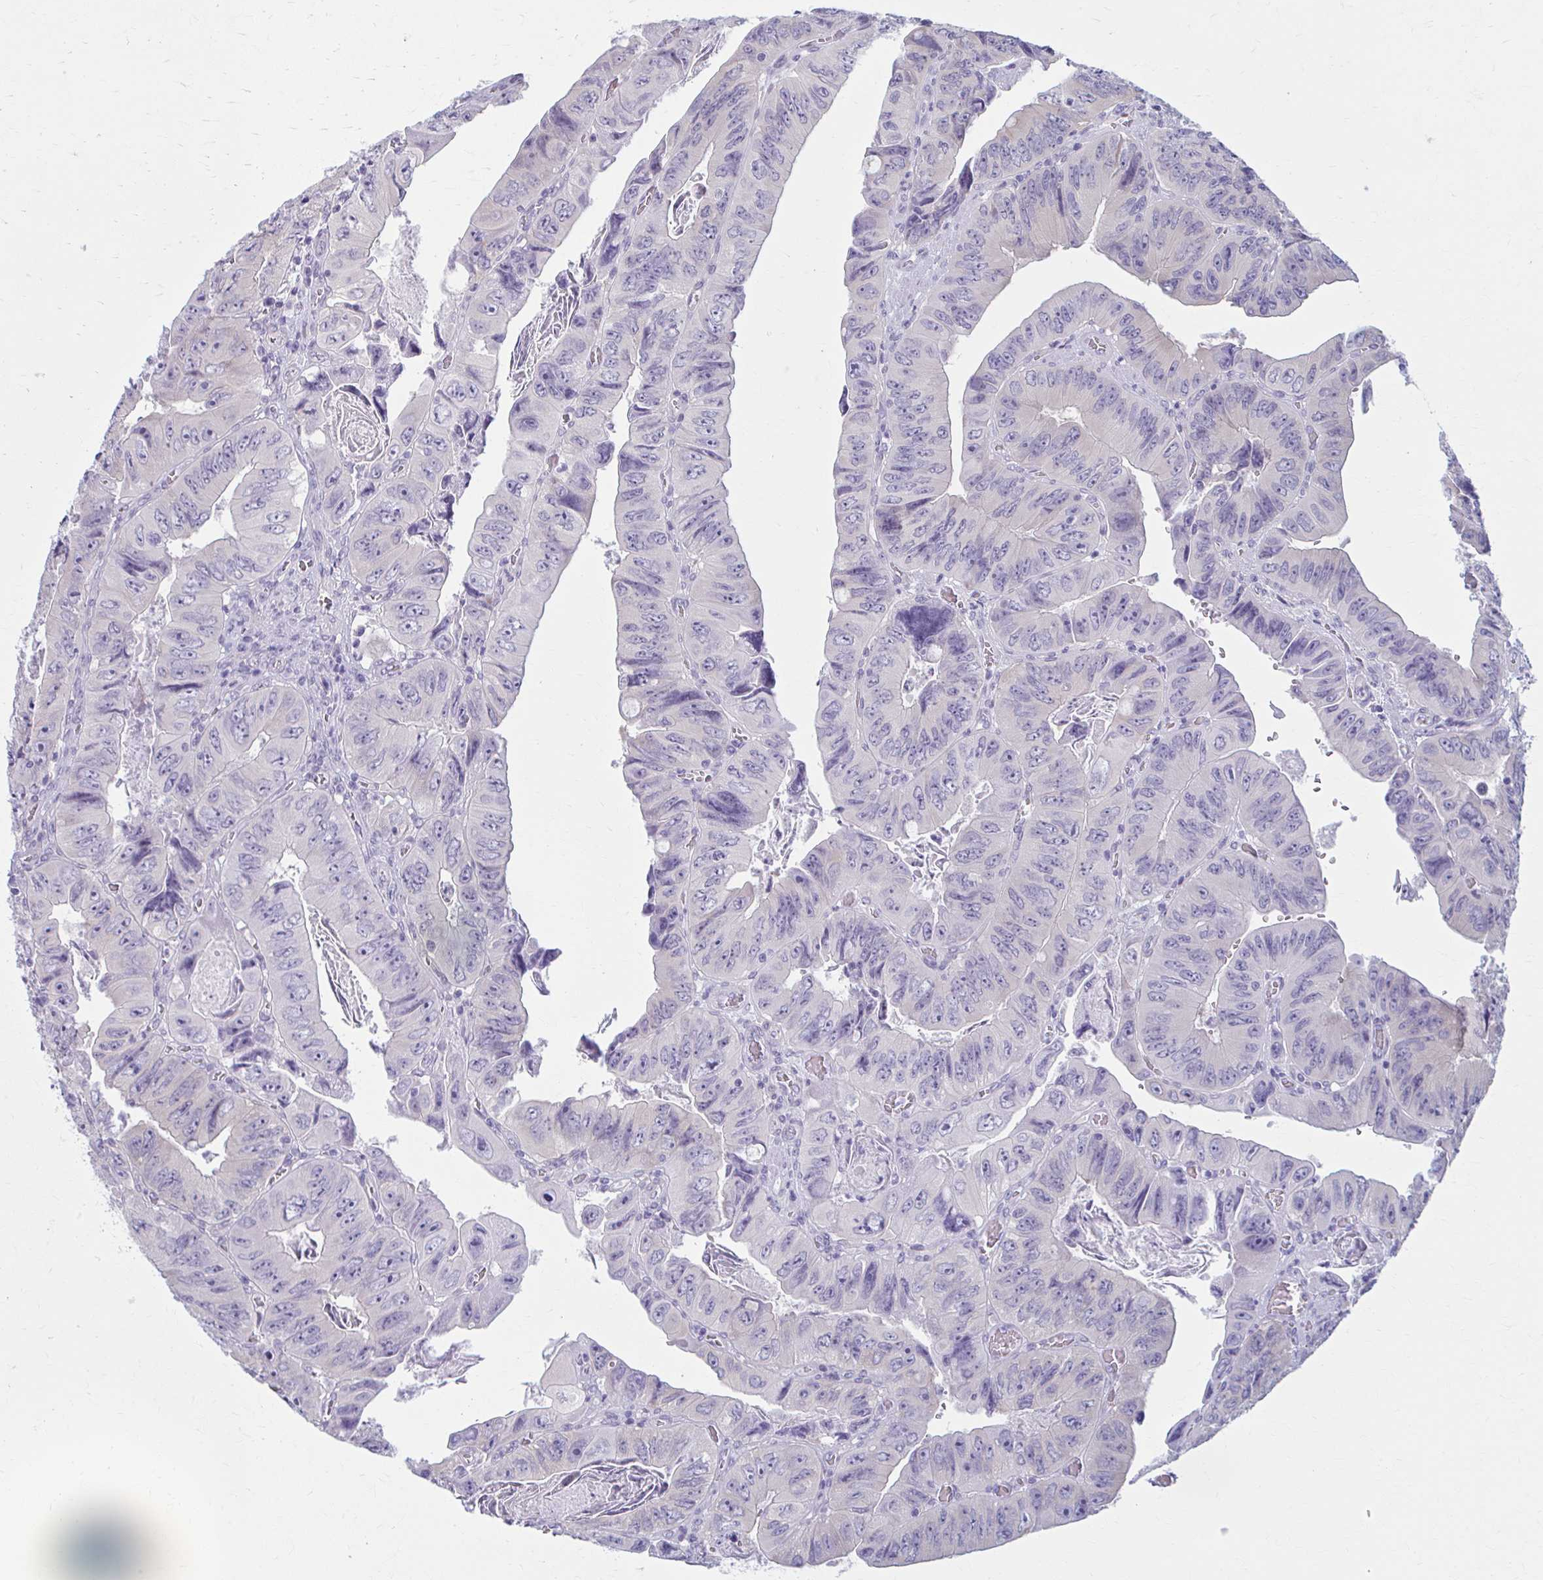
{"staining": {"intensity": "negative", "quantity": "none", "location": "none"}, "tissue": "colorectal cancer", "cell_type": "Tumor cells", "image_type": "cancer", "snomed": [{"axis": "morphology", "description": "Adenocarcinoma, NOS"}, {"axis": "topography", "description": "Colon"}], "caption": "The histopathology image shows no staining of tumor cells in colorectal cancer (adenocarcinoma). The staining is performed using DAB (3,3'-diaminobenzidine) brown chromogen with nuclei counter-stained in using hematoxylin.", "gene": "PRKRA", "patient": {"sex": "female", "age": 84}}